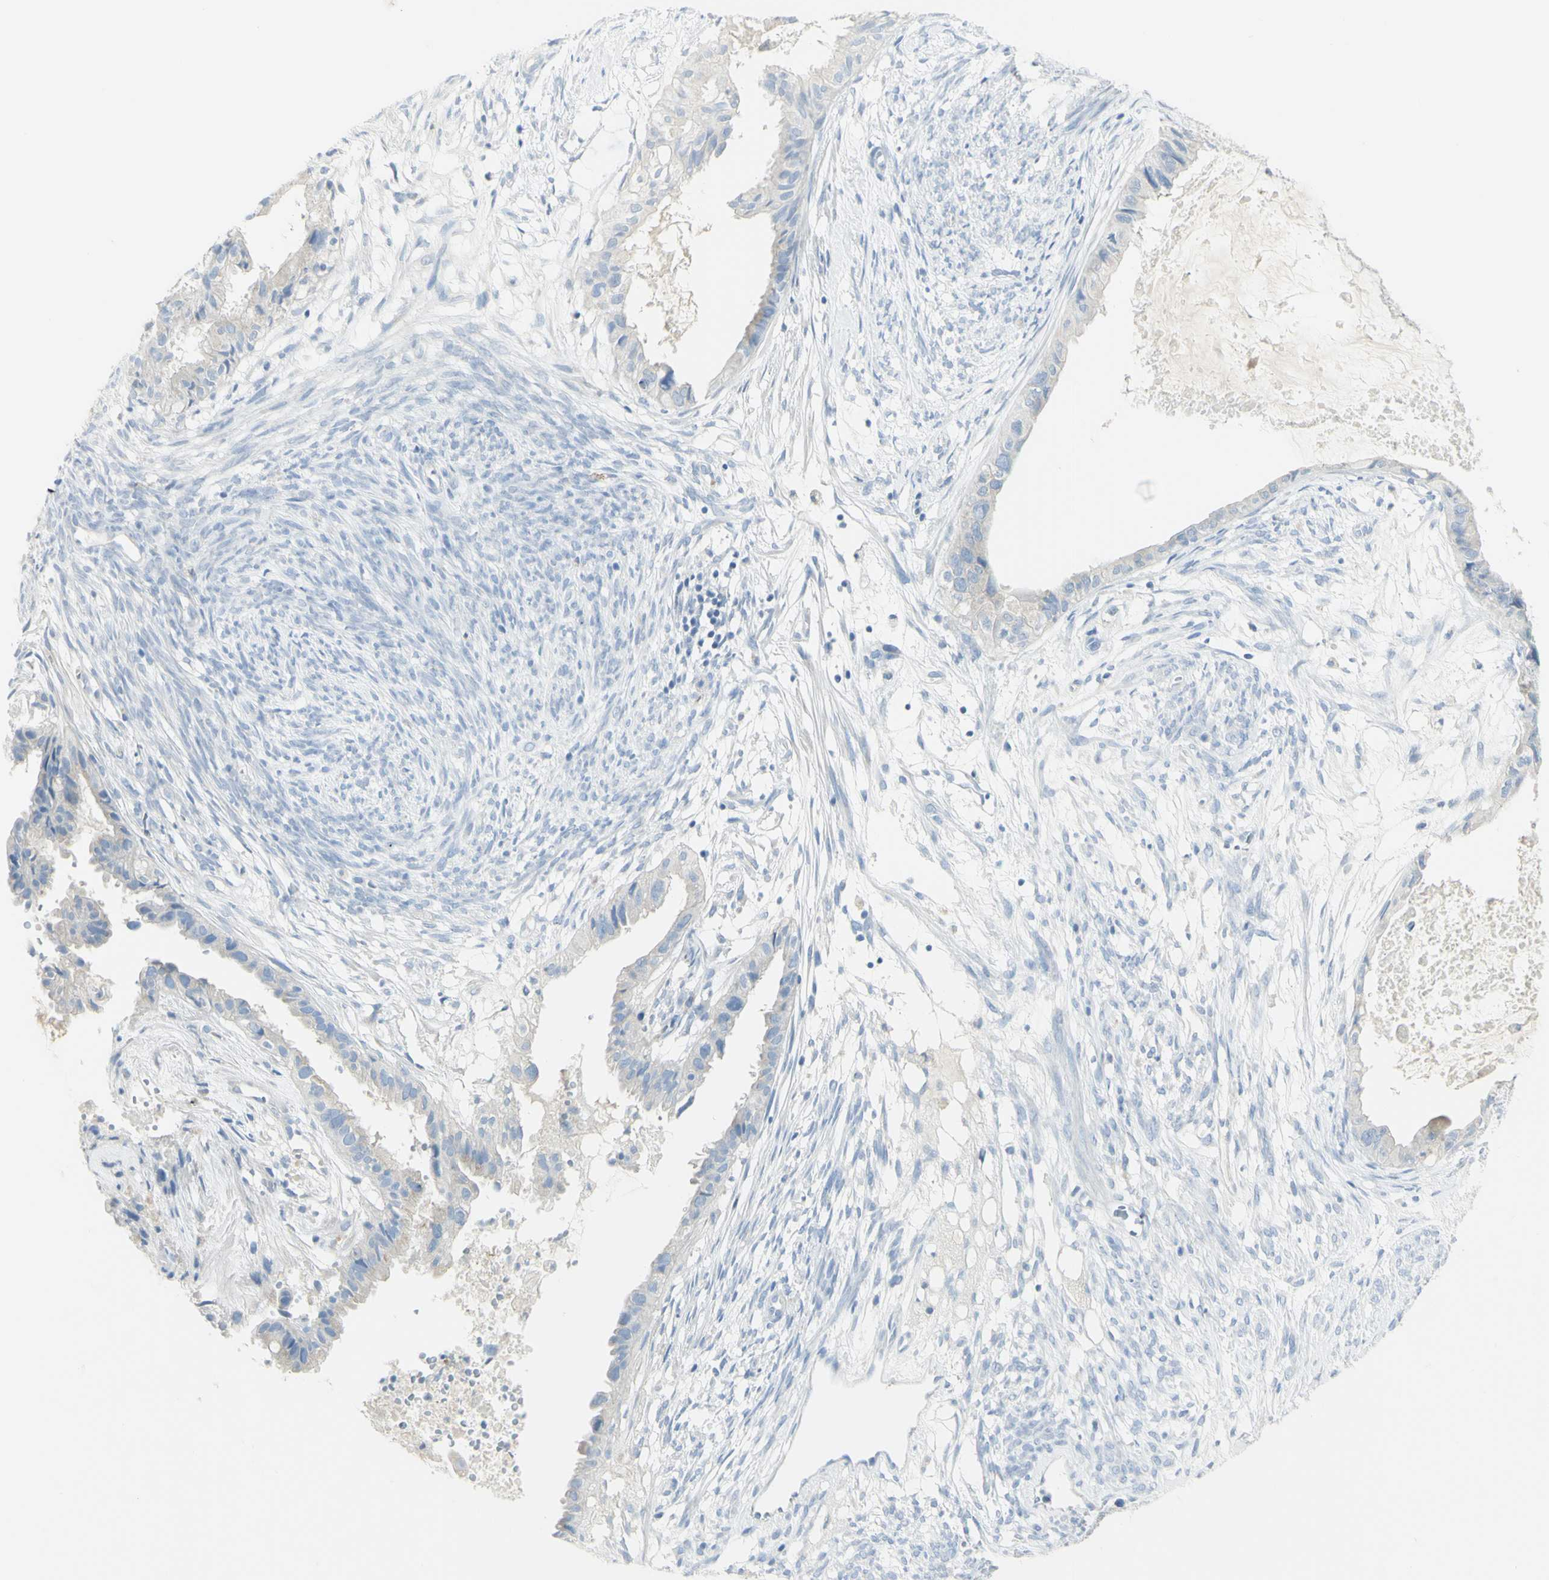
{"staining": {"intensity": "negative", "quantity": "none", "location": "none"}, "tissue": "cervical cancer", "cell_type": "Tumor cells", "image_type": "cancer", "snomed": [{"axis": "morphology", "description": "Normal tissue, NOS"}, {"axis": "morphology", "description": "Adenocarcinoma, NOS"}, {"axis": "topography", "description": "Cervix"}, {"axis": "topography", "description": "Endometrium"}], "caption": "A high-resolution image shows immunohistochemistry staining of cervical cancer (adenocarcinoma), which reveals no significant expression in tumor cells. (Stains: DAB immunohistochemistry (IHC) with hematoxylin counter stain, Microscopy: brightfield microscopy at high magnification).", "gene": "CD207", "patient": {"sex": "female", "age": 86}}